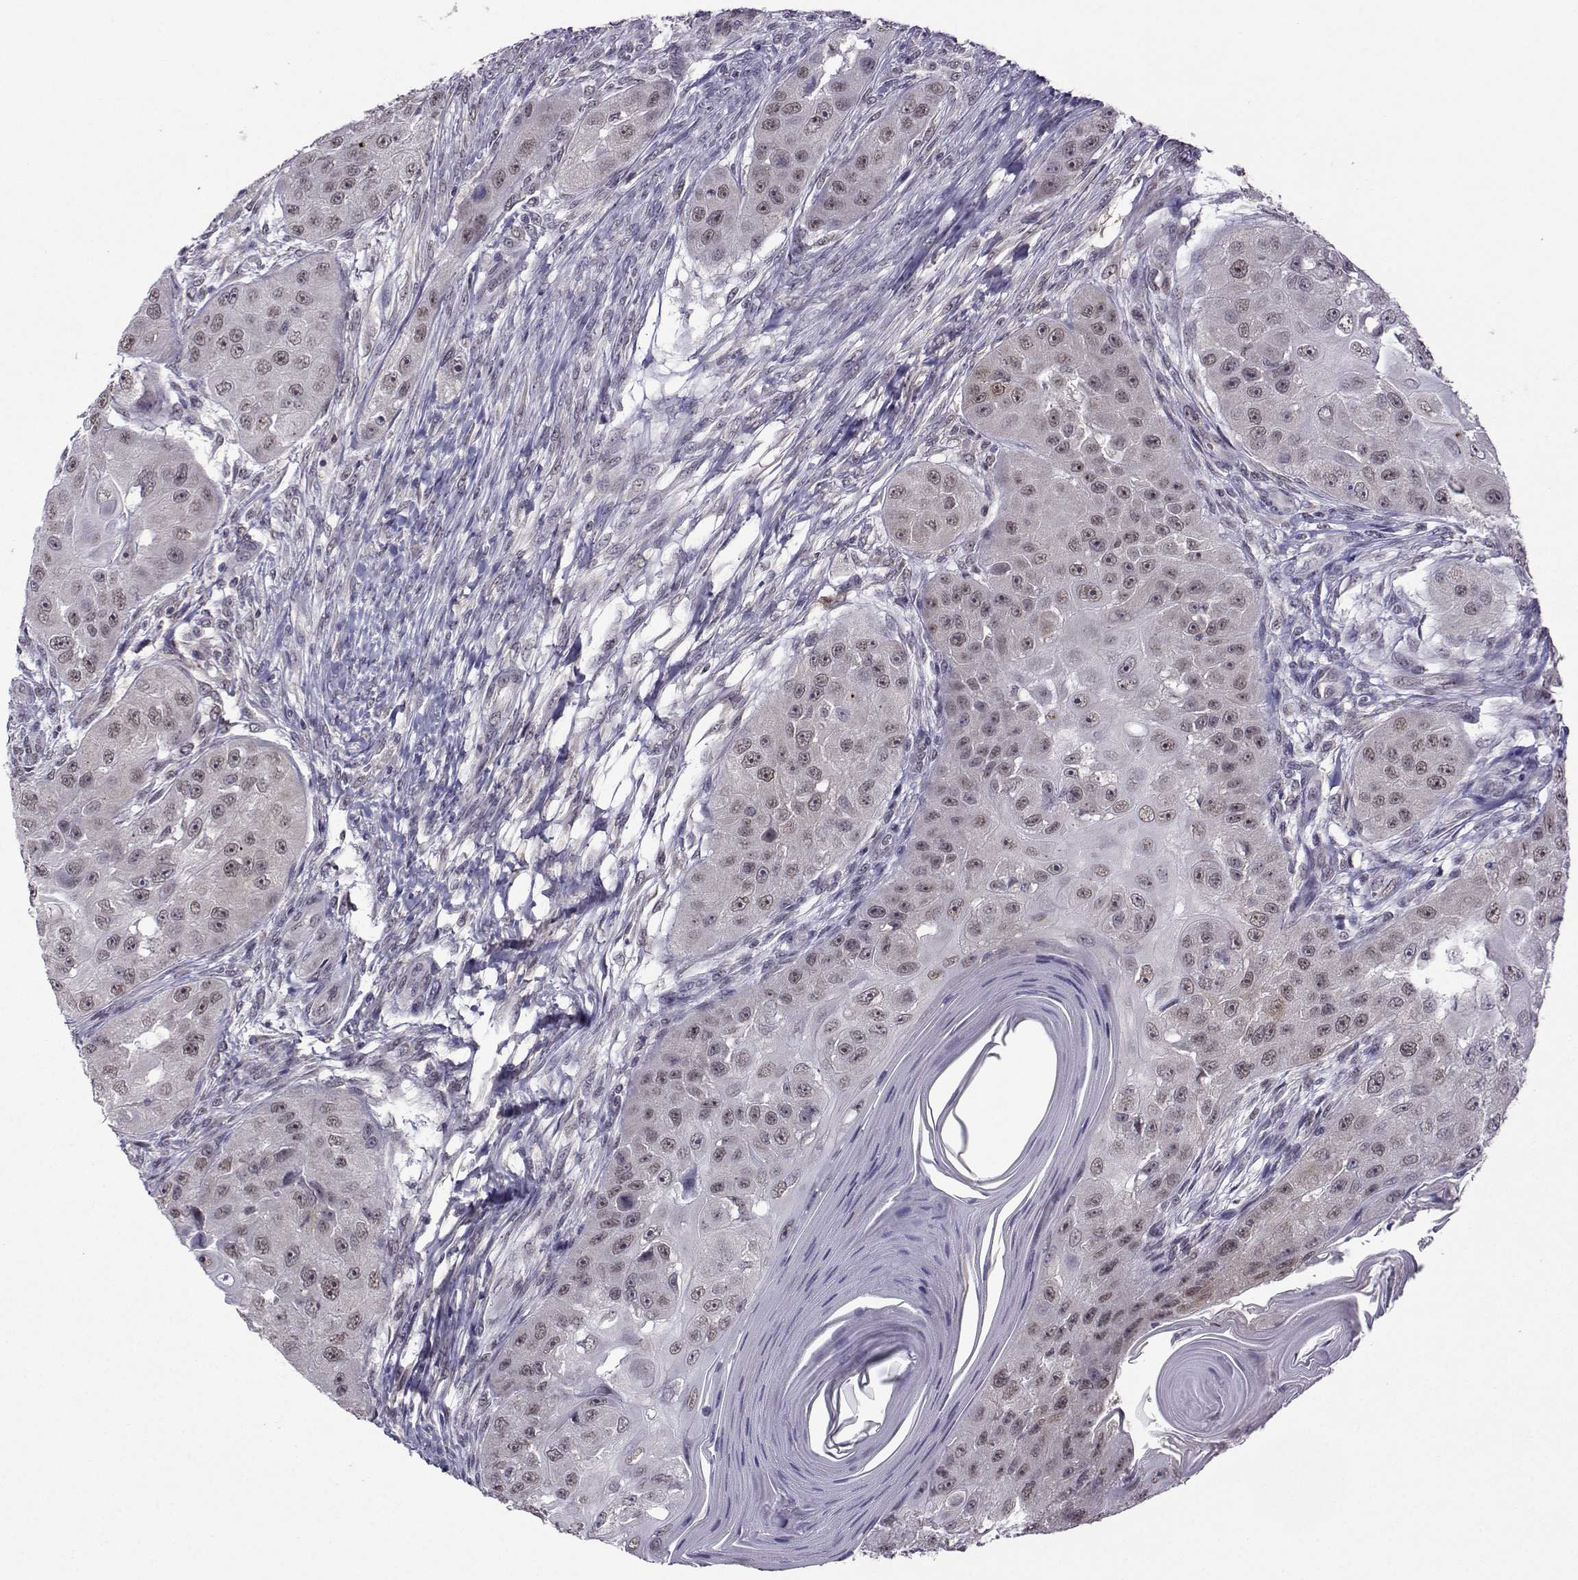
{"staining": {"intensity": "weak", "quantity": "<25%", "location": "cytoplasmic/membranous,nuclear"}, "tissue": "head and neck cancer", "cell_type": "Tumor cells", "image_type": "cancer", "snomed": [{"axis": "morphology", "description": "Squamous cell carcinoma, NOS"}, {"axis": "topography", "description": "Head-Neck"}], "caption": "Image shows no significant protein expression in tumor cells of head and neck cancer.", "gene": "DDX20", "patient": {"sex": "male", "age": 51}}